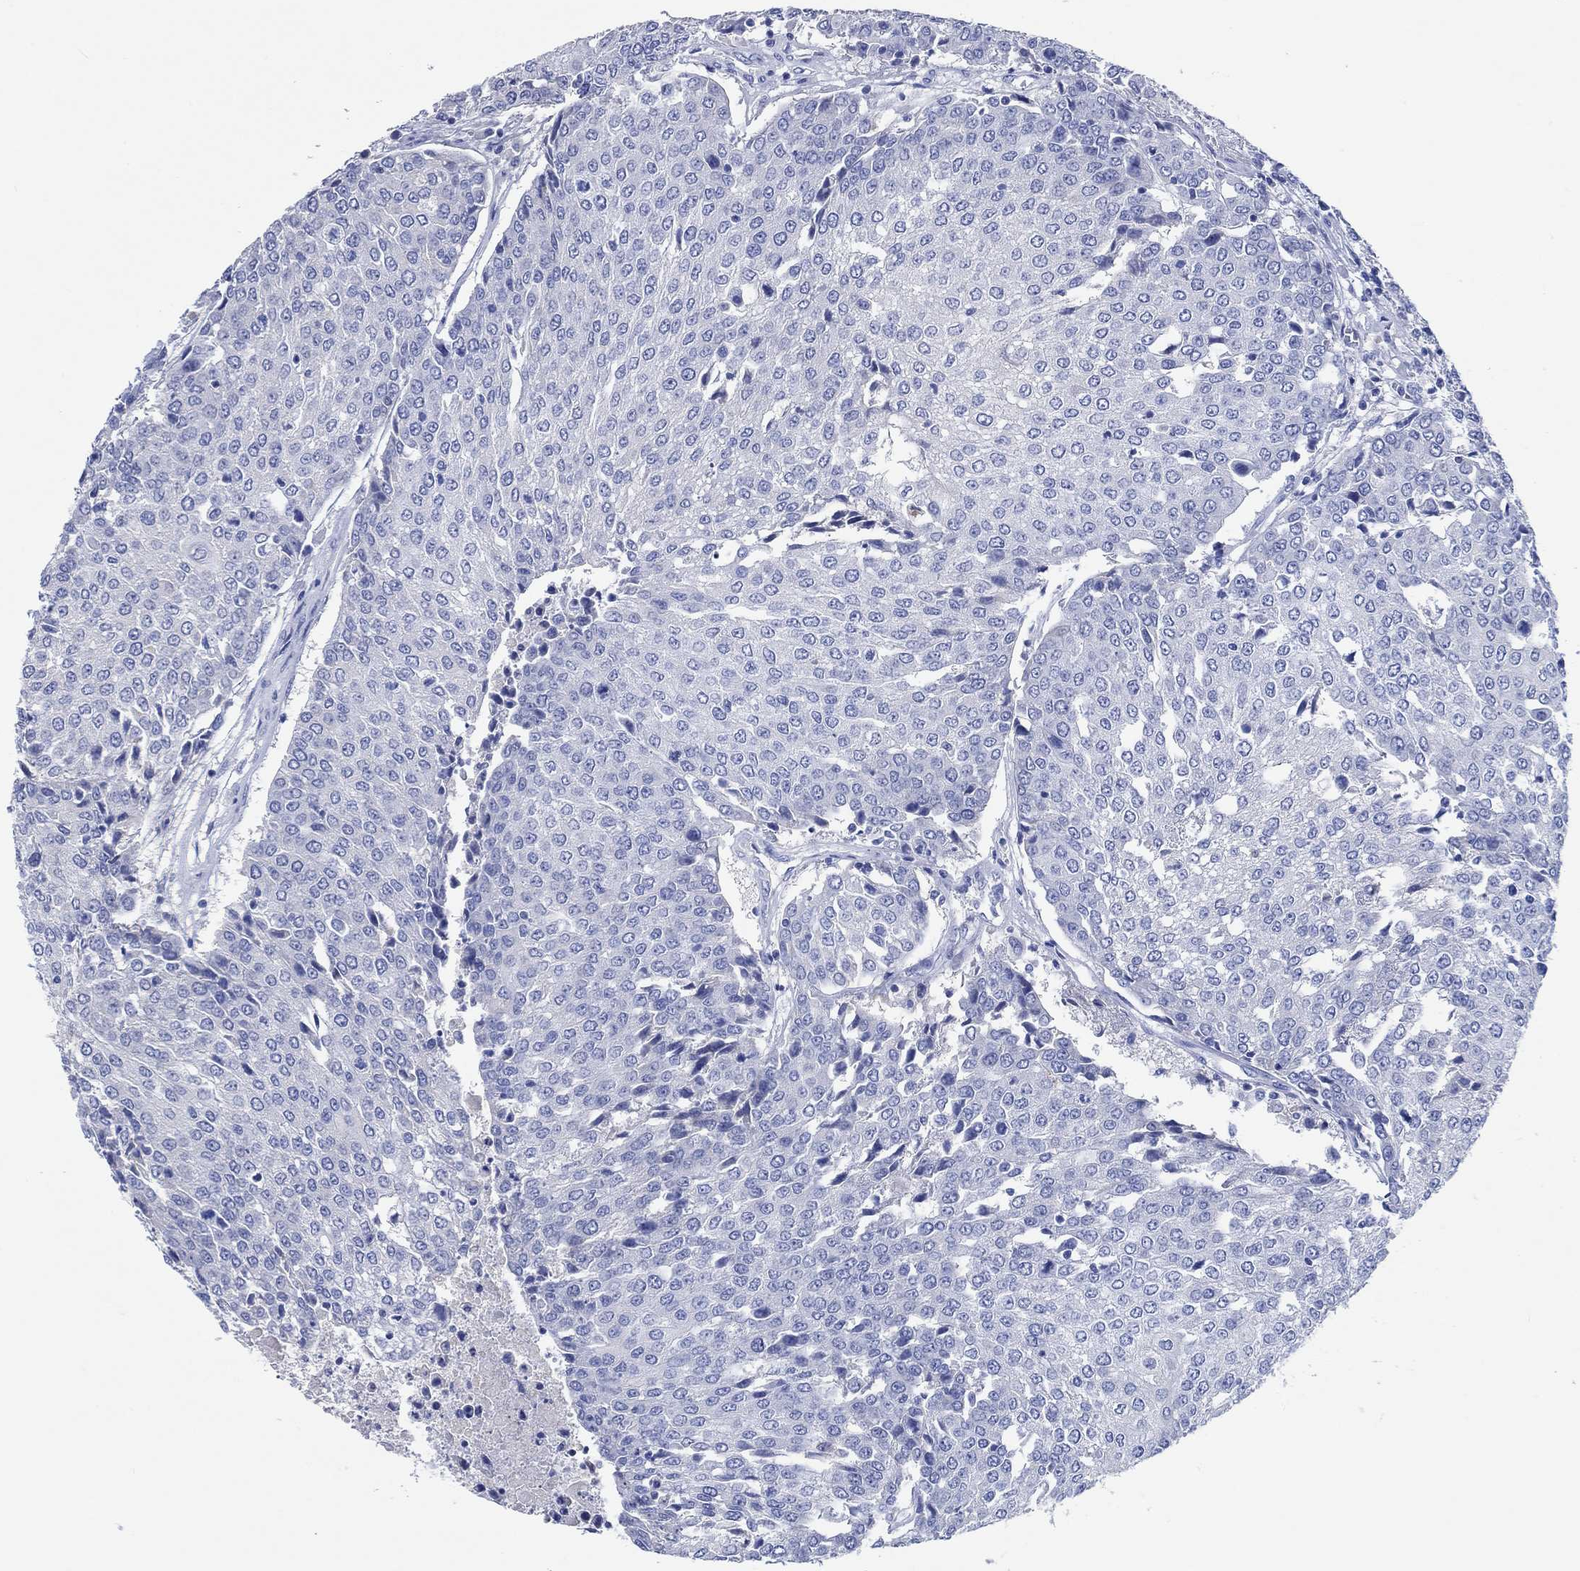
{"staining": {"intensity": "negative", "quantity": "none", "location": "none"}, "tissue": "urothelial cancer", "cell_type": "Tumor cells", "image_type": "cancer", "snomed": [{"axis": "morphology", "description": "Urothelial carcinoma, High grade"}, {"axis": "topography", "description": "Urinary bladder"}], "caption": "A photomicrograph of human urothelial cancer is negative for staining in tumor cells. (DAB IHC, high magnification).", "gene": "SHISA4", "patient": {"sex": "female", "age": 85}}